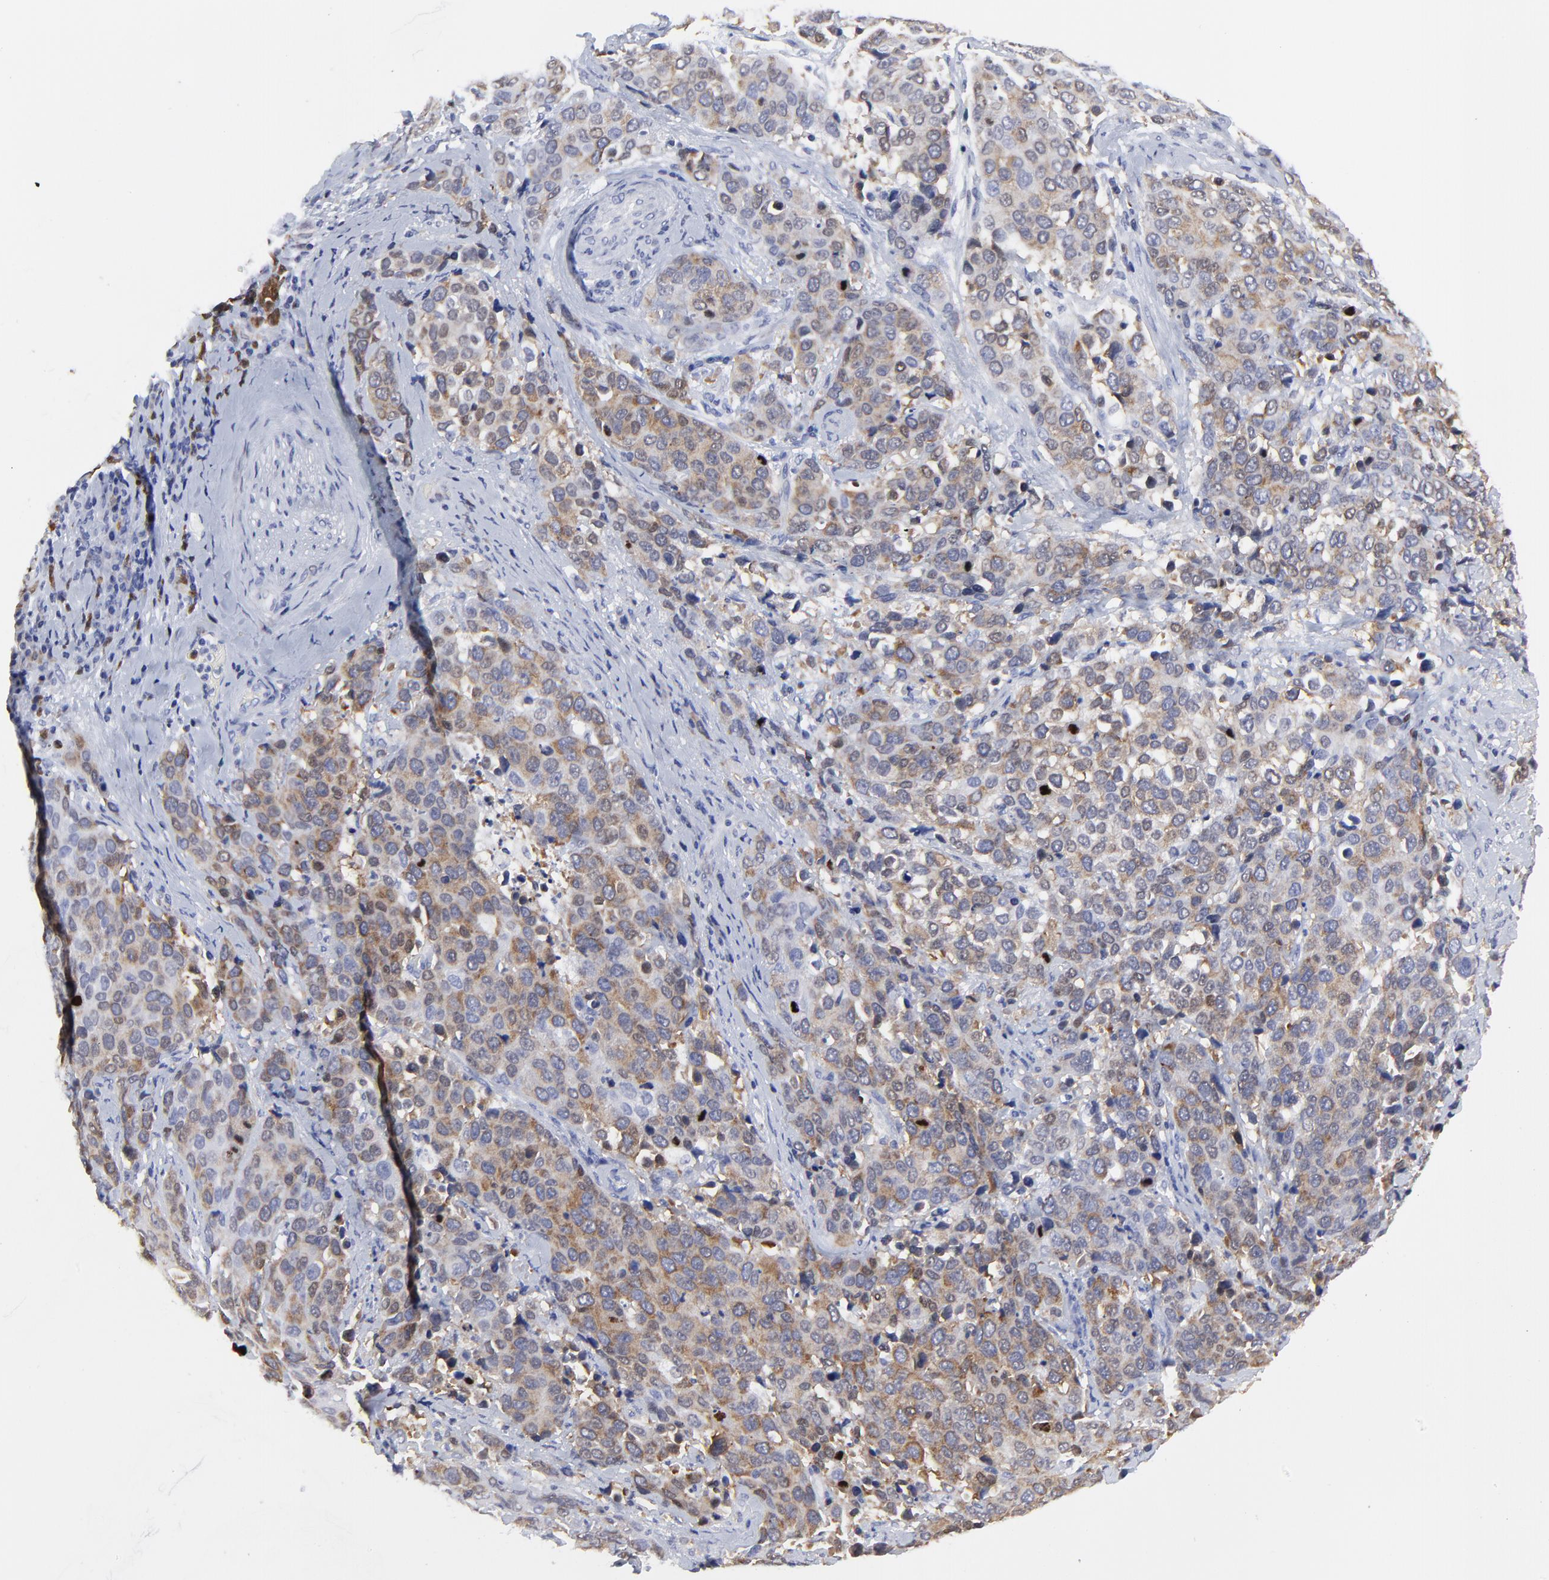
{"staining": {"intensity": "moderate", "quantity": ">75%", "location": "cytoplasmic/membranous"}, "tissue": "cervical cancer", "cell_type": "Tumor cells", "image_type": "cancer", "snomed": [{"axis": "morphology", "description": "Squamous cell carcinoma, NOS"}, {"axis": "topography", "description": "Cervix"}], "caption": "The photomicrograph exhibits a brown stain indicating the presence of a protein in the cytoplasmic/membranous of tumor cells in cervical cancer.", "gene": "NCAPH", "patient": {"sex": "female", "age": 54}}